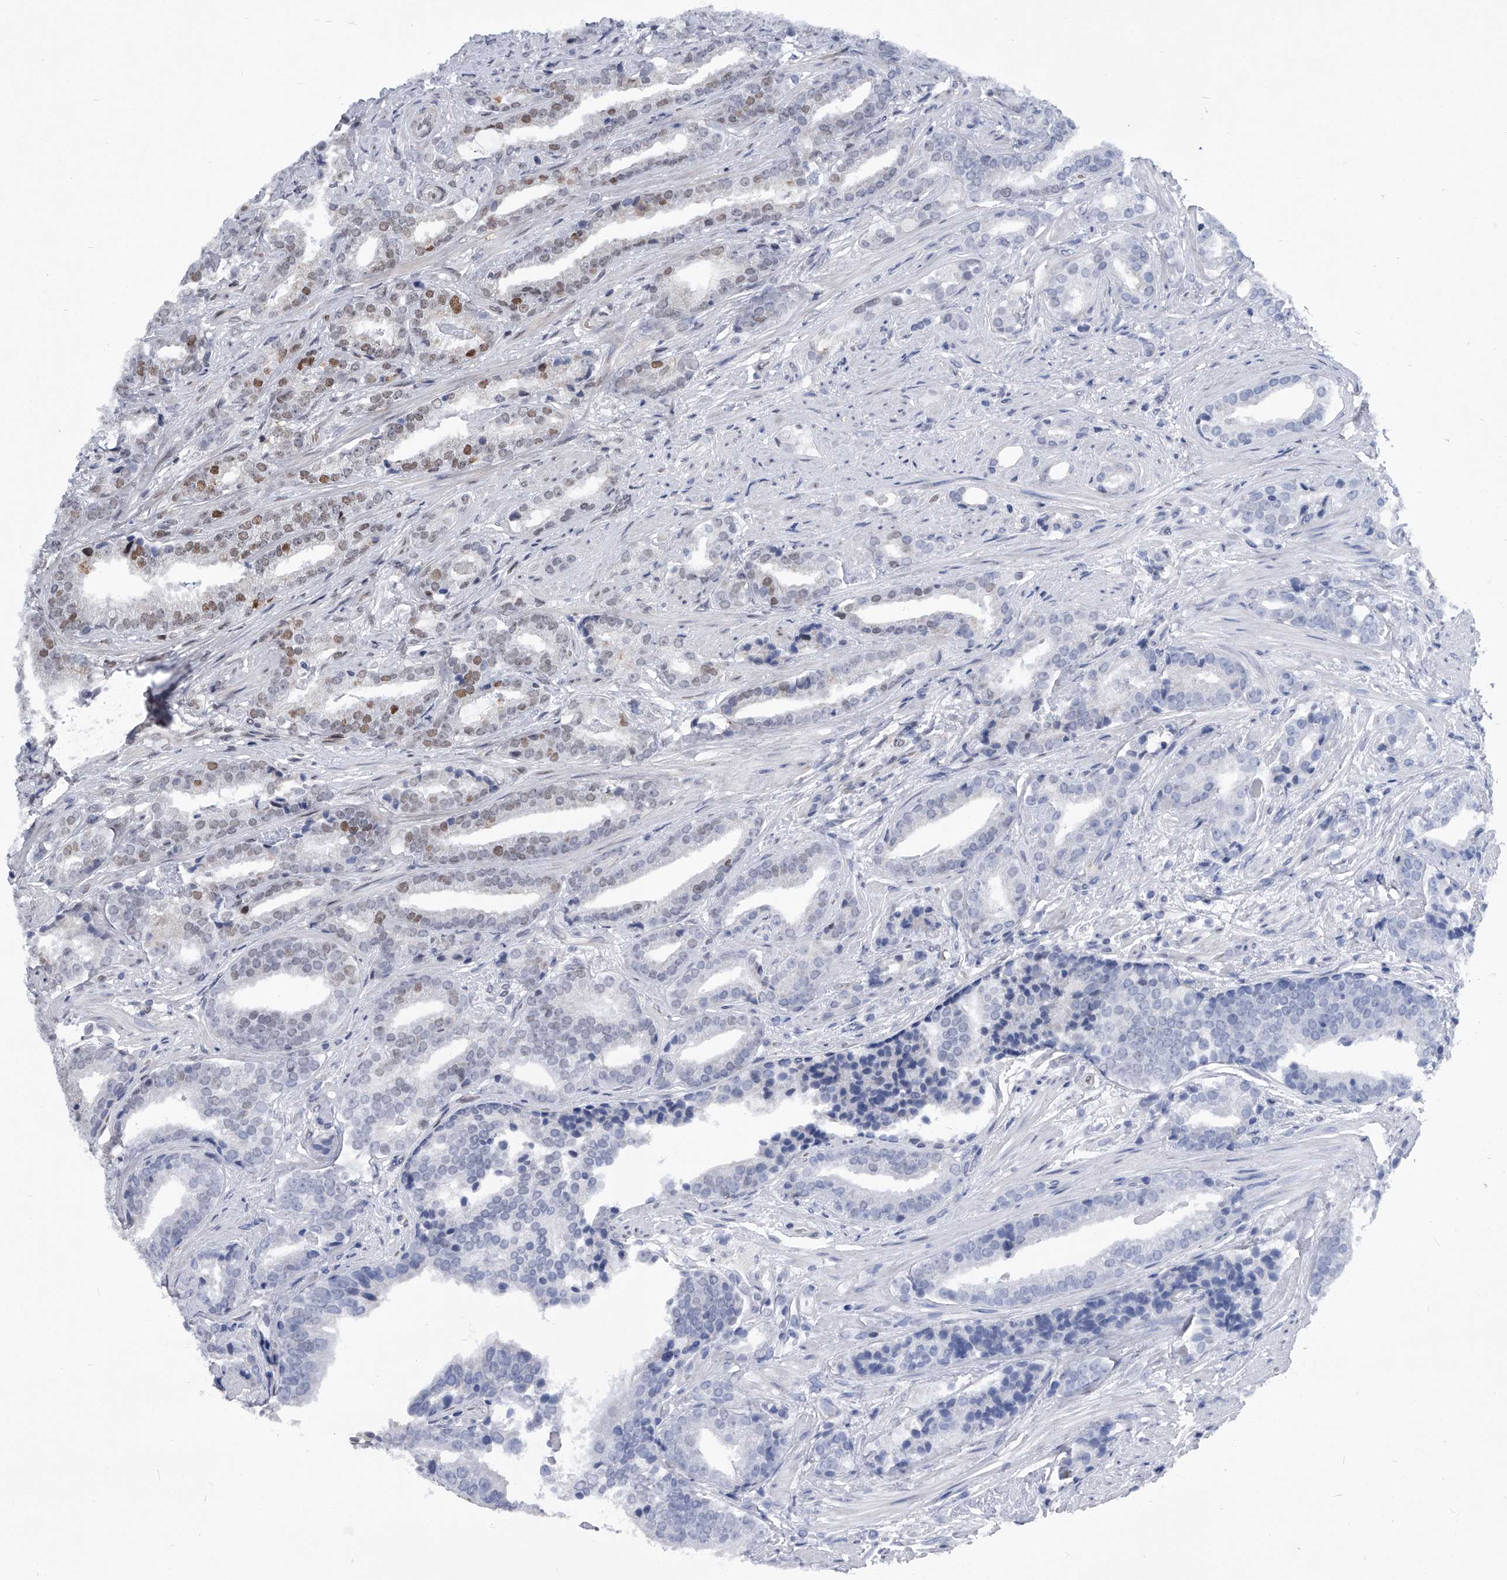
{"staining": {"intensity": "moderate", "quantity": "<25%", "location": "nuclear"}, "tissue": "prostate cancer", "cell_type": "Tumor cells", "image_type": "cancer", "snomed": [{"axis": "morphology", "description": "Adenocarcinoma, Low grade"}, {"axis": "topography", "description": "Prostate"}], "caption": "Moderate nuclear protein expression is appreciated in about <25% of tumor cells in prostate cancer (adenocarcinoma (low-grade)).", "gene": "SIM2", "patient": {"sex": "male", "age": 67}}